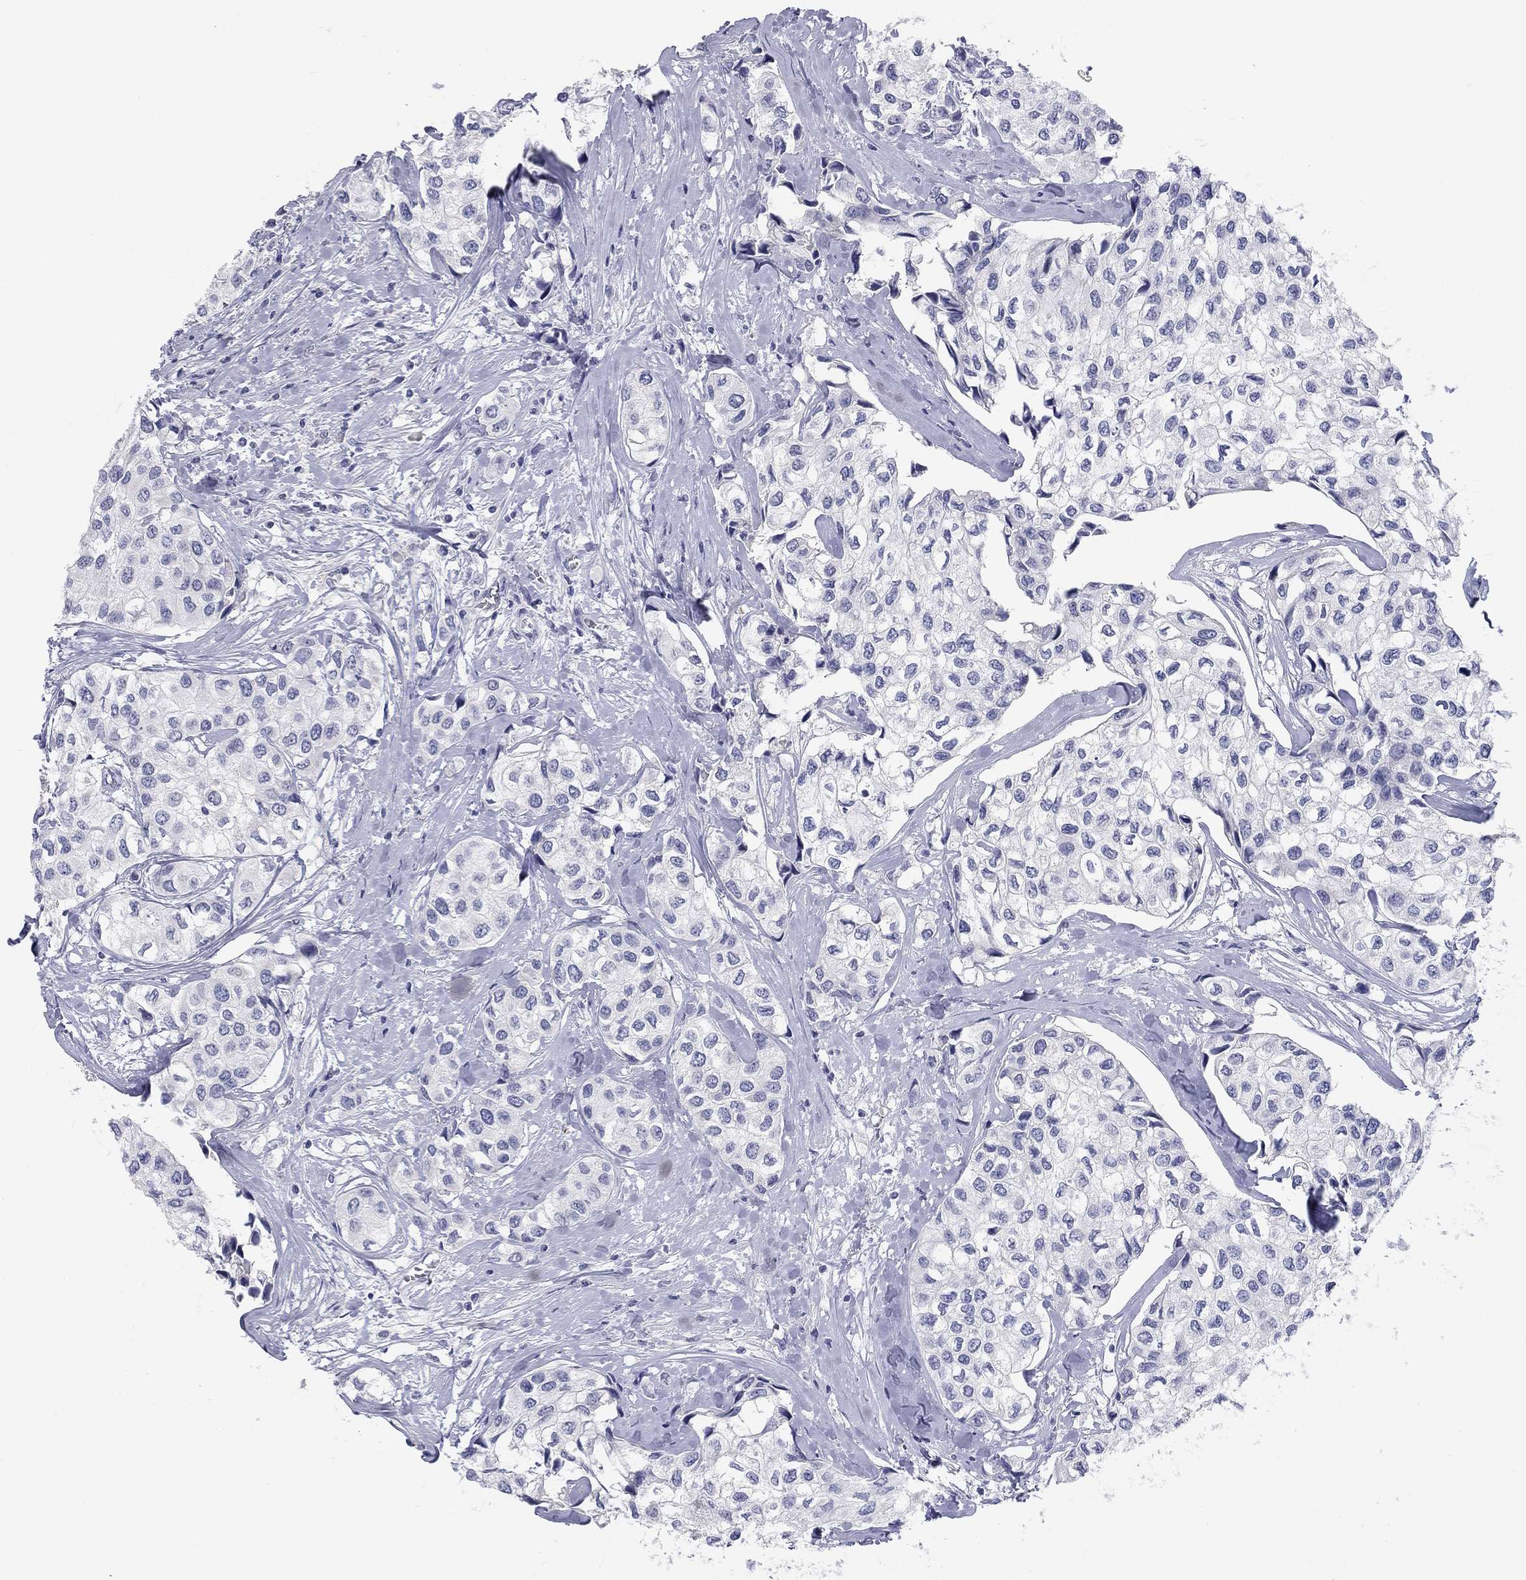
{"staining": {"intensity": "negative", "quantity": "none", "location": "none"}, "tissue": "urothelial cancer", "cell_type": "Tumor cells", "image_type": "cancer", "snomed": [{"axis": "morphology", "description": "Urothelial carcinoma, High grade"}, {"axis": "topography", "description": "Urinary bladder"}], "caption": "Human urothelial carcinoma (high-grade) stained for a protein using immunohistochemistry displays no staining in tumor cells.", "gene": "CALB1", "patient": {"sex": "male", "age": 73}}